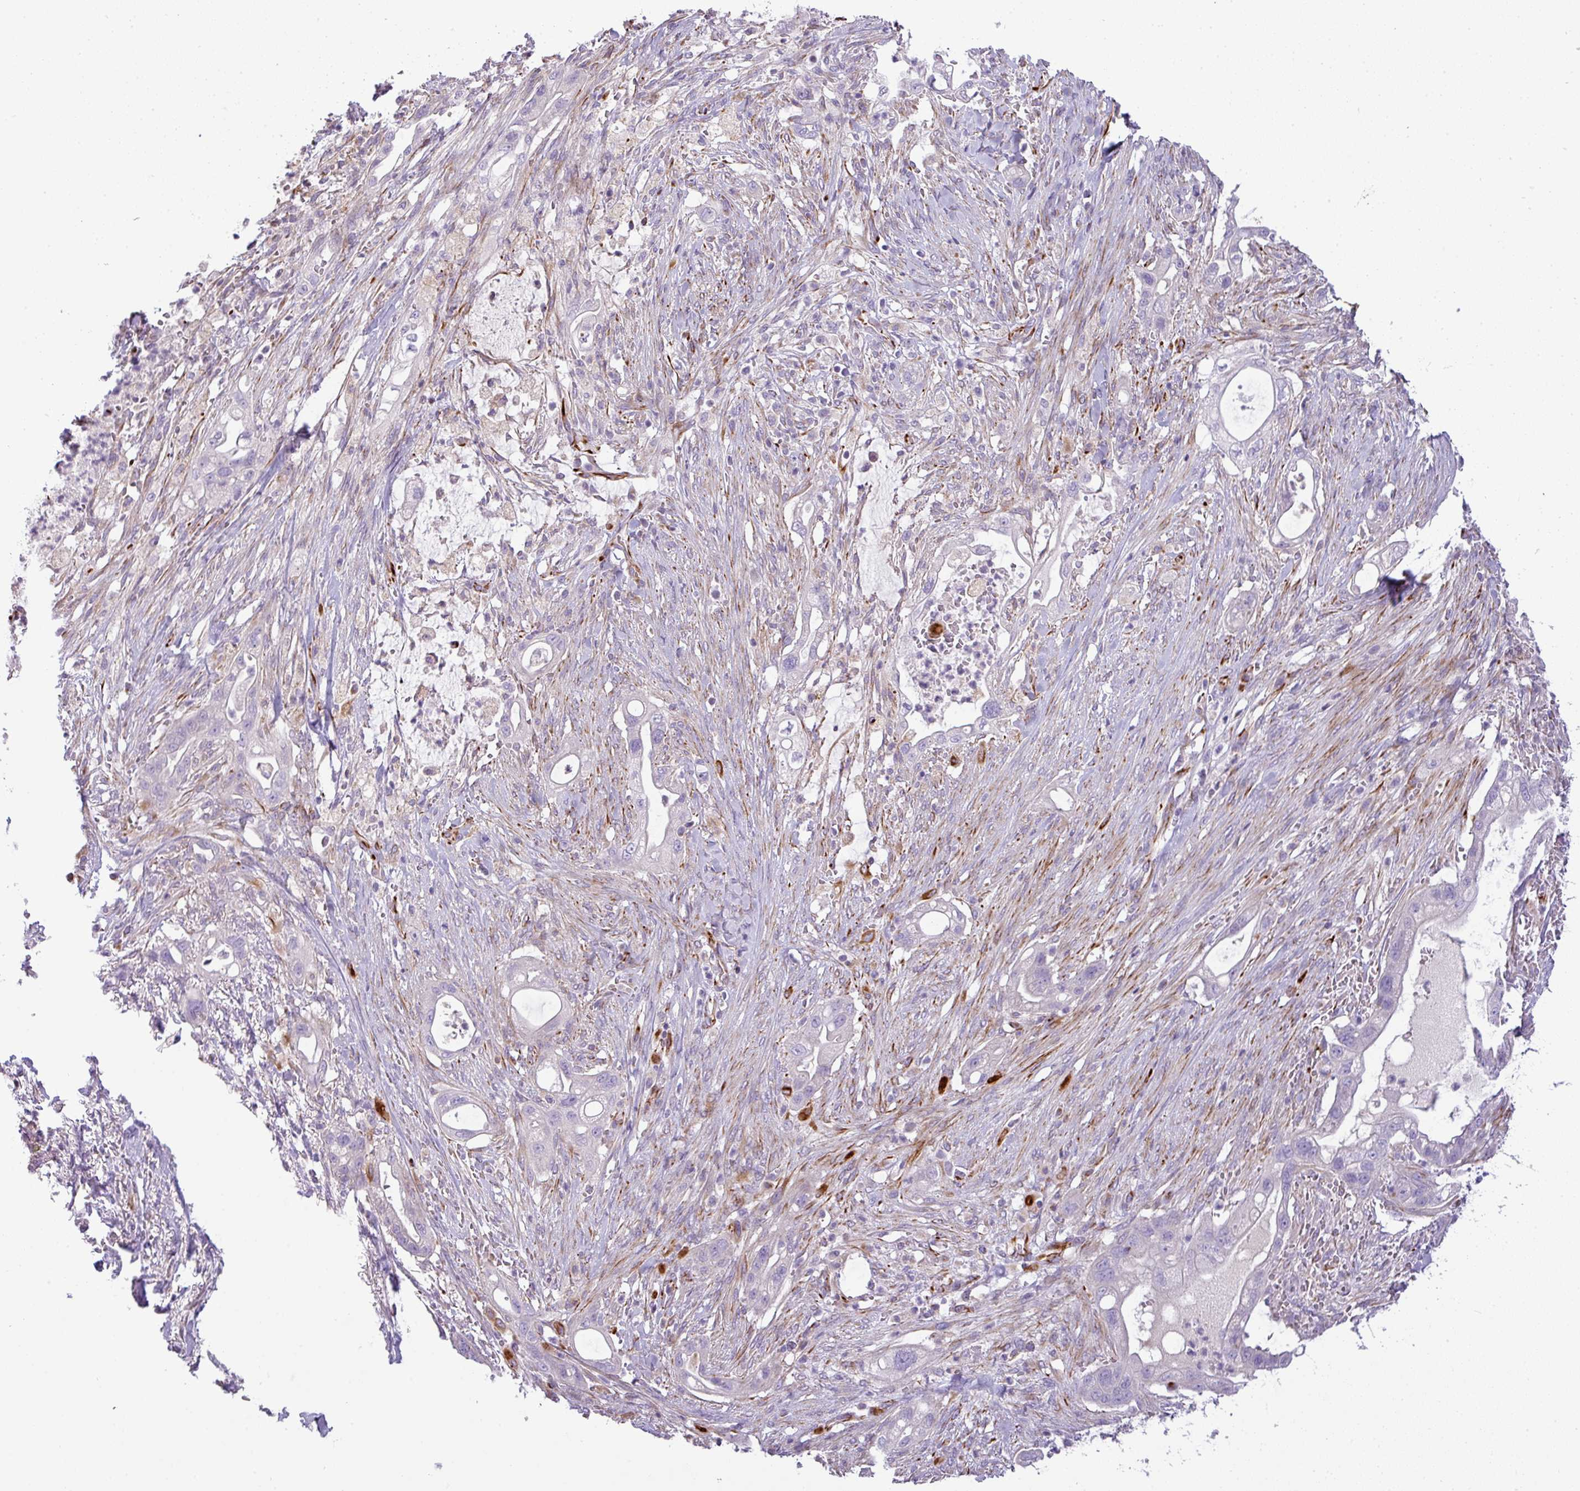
{"staining": {"intensity": "negative", "quantity": "none", "location": "none"}, "tissue": "pancreatic cancer", "cell_type": "Tumor cells", "image_type": "cancer", "snomed": [{"axis": "morphology", "description": "Adenocarcinoma, NOS"}, {"axis": "topography", "description": "Pancreas"}], "caption": "The image shows no staining of tumor cells in pancreatic adenocarcinoma. (Immunohistochemistry (ihc), brightfield microscopy, high magnification).", "gene": "ENSG00000273748", "patient": {"sex": "male", "age": 44}}